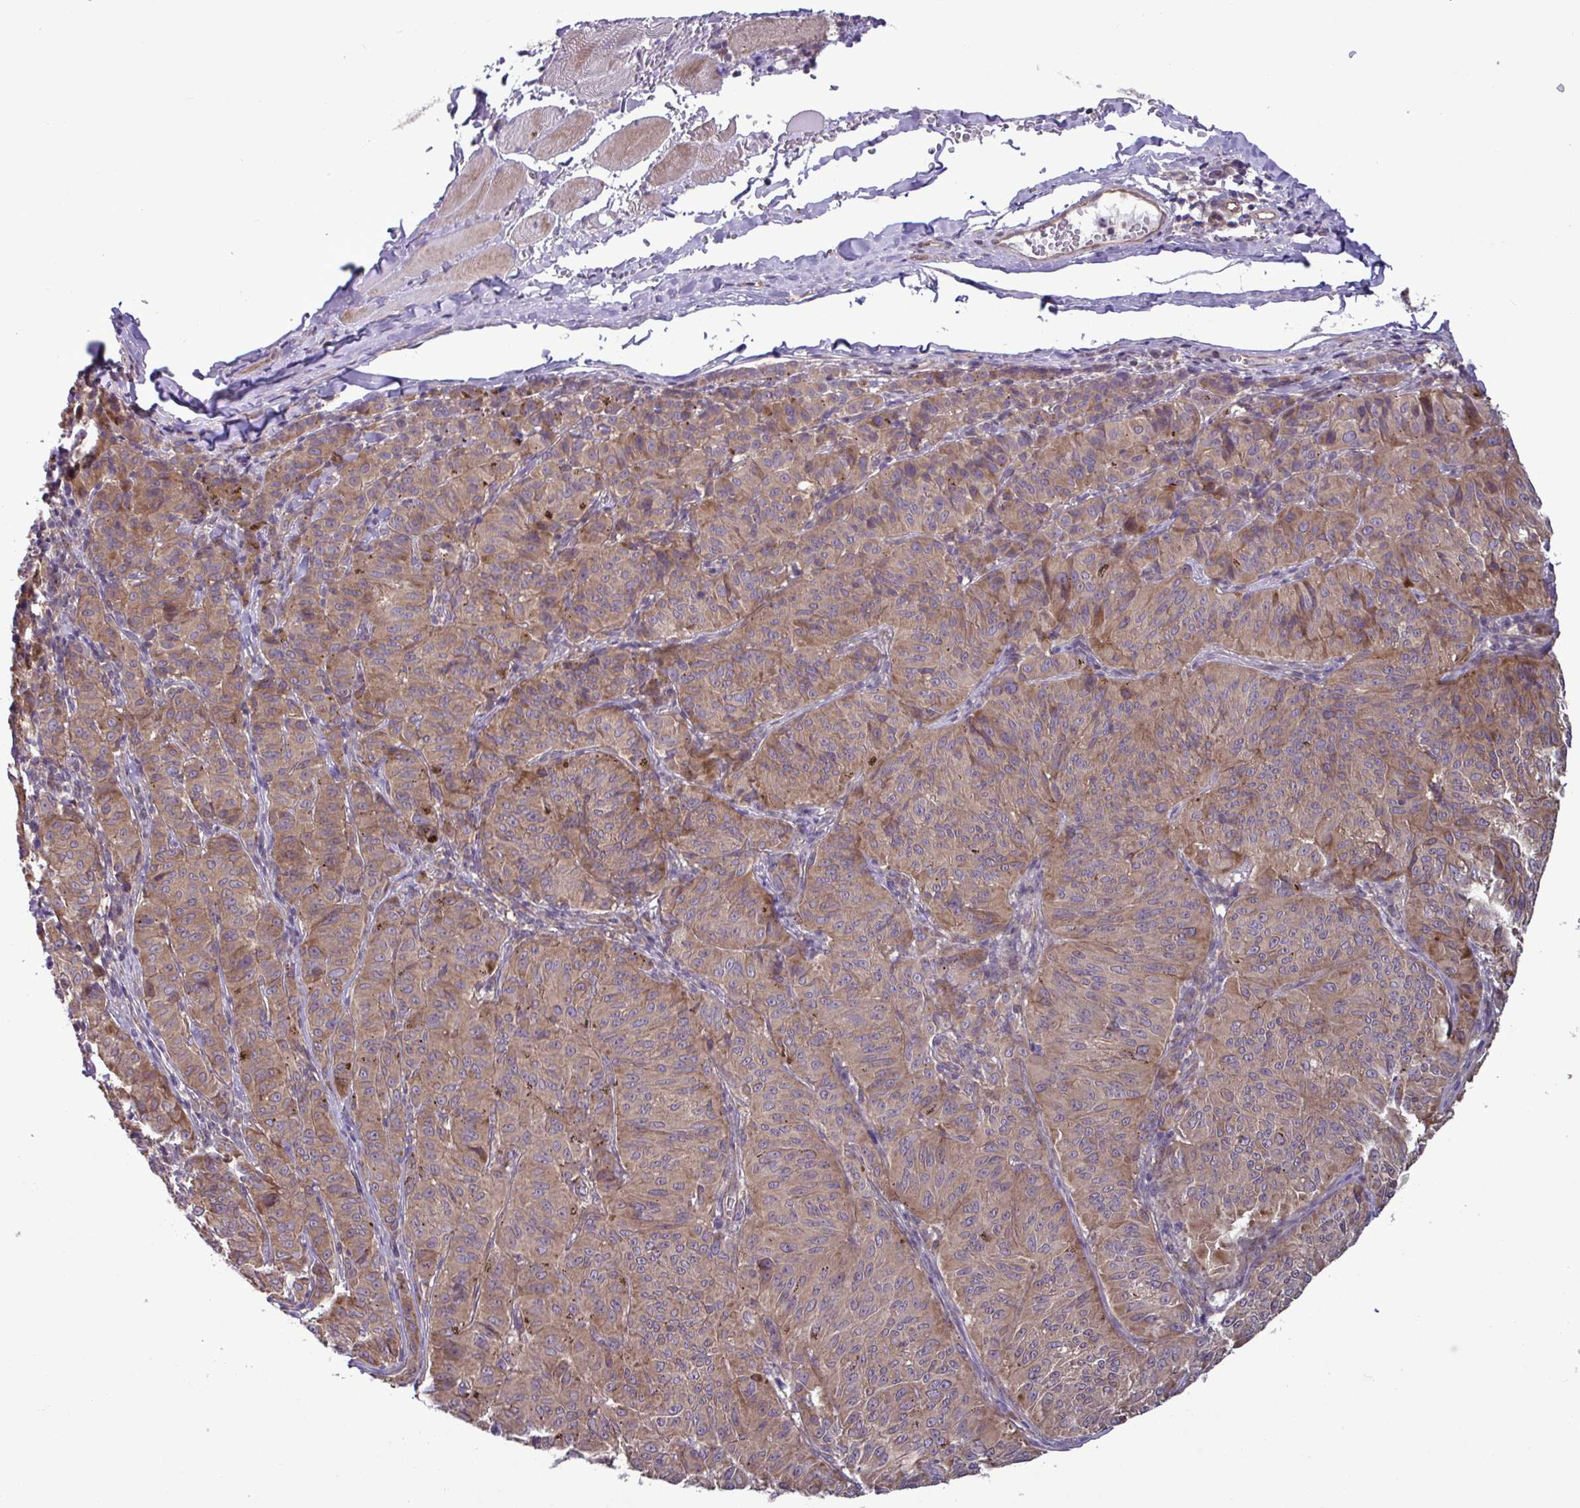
{"staining": {"intensity": "weak", "quantity": "25%-75%", "location": "cytoplasmic/membranous"}, "tissue": "melanoma", "cell_type": "Tumor cells", "image_type": "cancer", "snomed": [{"axis": "morphology", "description": "Malignant melanoma, NOS"}, {"axis": "topography", "description": "Skin"}], "caption": "Malignant melanoma stained with IHC displays weak cytoplasmic/membranous expression in approximately 25%-75% of tumor cells. The protein of interest is stained brown, and the nuclei are stained in blue (DAB (3,3'-diaminobenzidine) IHC with brightfield microscopy, high magnification).", "gene": "GLTP", "patient": {"sex": "female", "age": 72}}